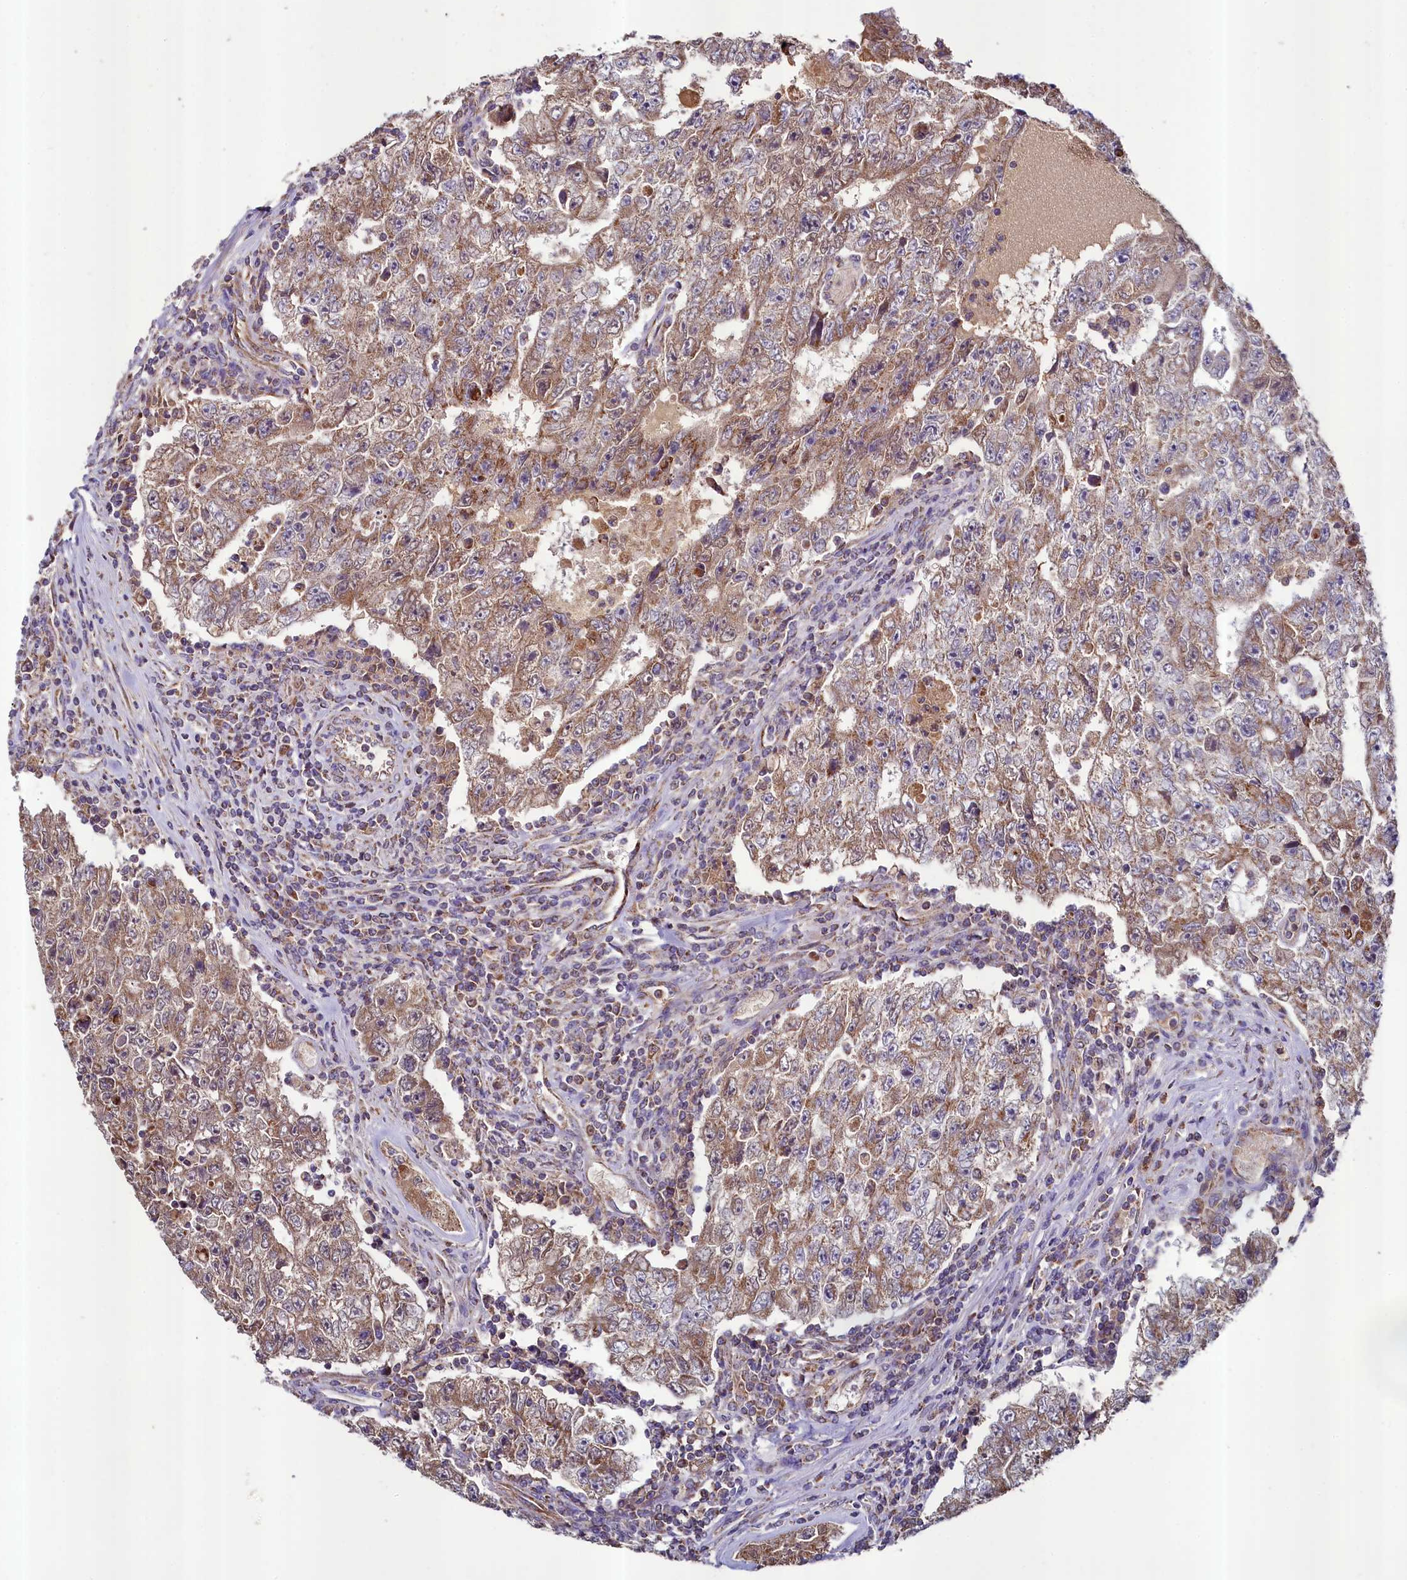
{"staining": {"intensity": "moderate", "quantity": ">75%", "location": "cytoplasmic/membranous"}, "tissue": "testis cancer", "cell_type": "Tumor cells", "image_type": "cancer", "snomed": [{"axis": "morphology", "description": "Carcinoma, Embryonal, NOS"}, {"axis": "topography", "description": "Testis"}], "caption": "Protein analysis of embryonal carcinoma (testis) tissue reveals moderate cytoplasmic/membranous staining in approximately >75% of tumor cells. The staining was performed using DAB (3,3'-diaminobenzidine) to visualize the protein expression in brown, while the nuclei were stained in blue with hematoxylin (Magnification: 20x).", "gene": "METTL4", "patient": {"sex": "male", "age": 17}}